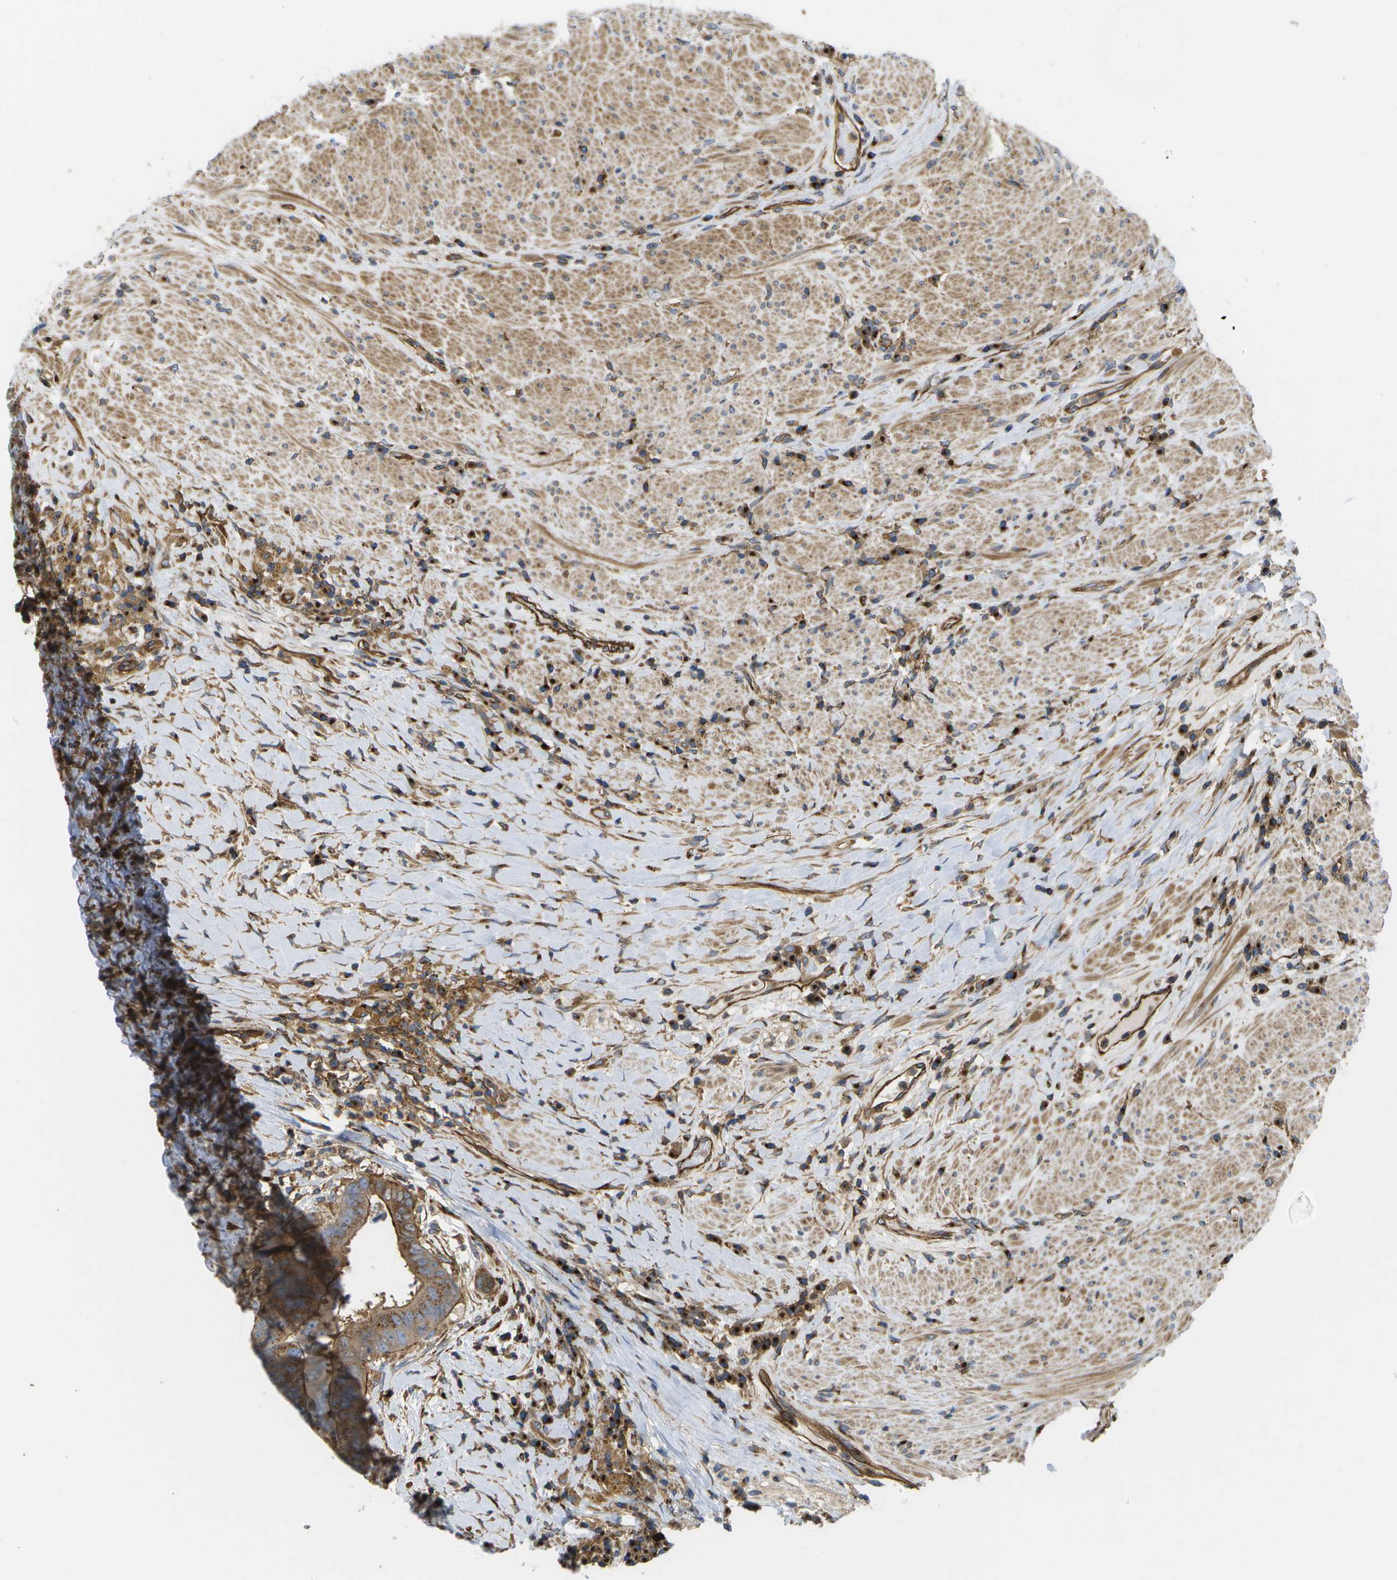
{"staining": {"intensity": "moderate", "quantity": ">75%", "location": "cytoplasmic/membranous"}, "tissue": "colorectal cancer", "cell_type": "Tumor cells", "image_type": "cancer", "snomed": [{"axis": "morphology", "description": "Adenocarcinoma, NOS"}, {"axis": "topography", "description": "Rectum"}], "caption": "A medium amount of moderate cytoplasmic/membranous expression is seen in about >75% of tumor cells in colorectal cancer (adenocarcinoma) tissue.", "gene": "BST2", "patient": {"sex": "male", "age": 72}}